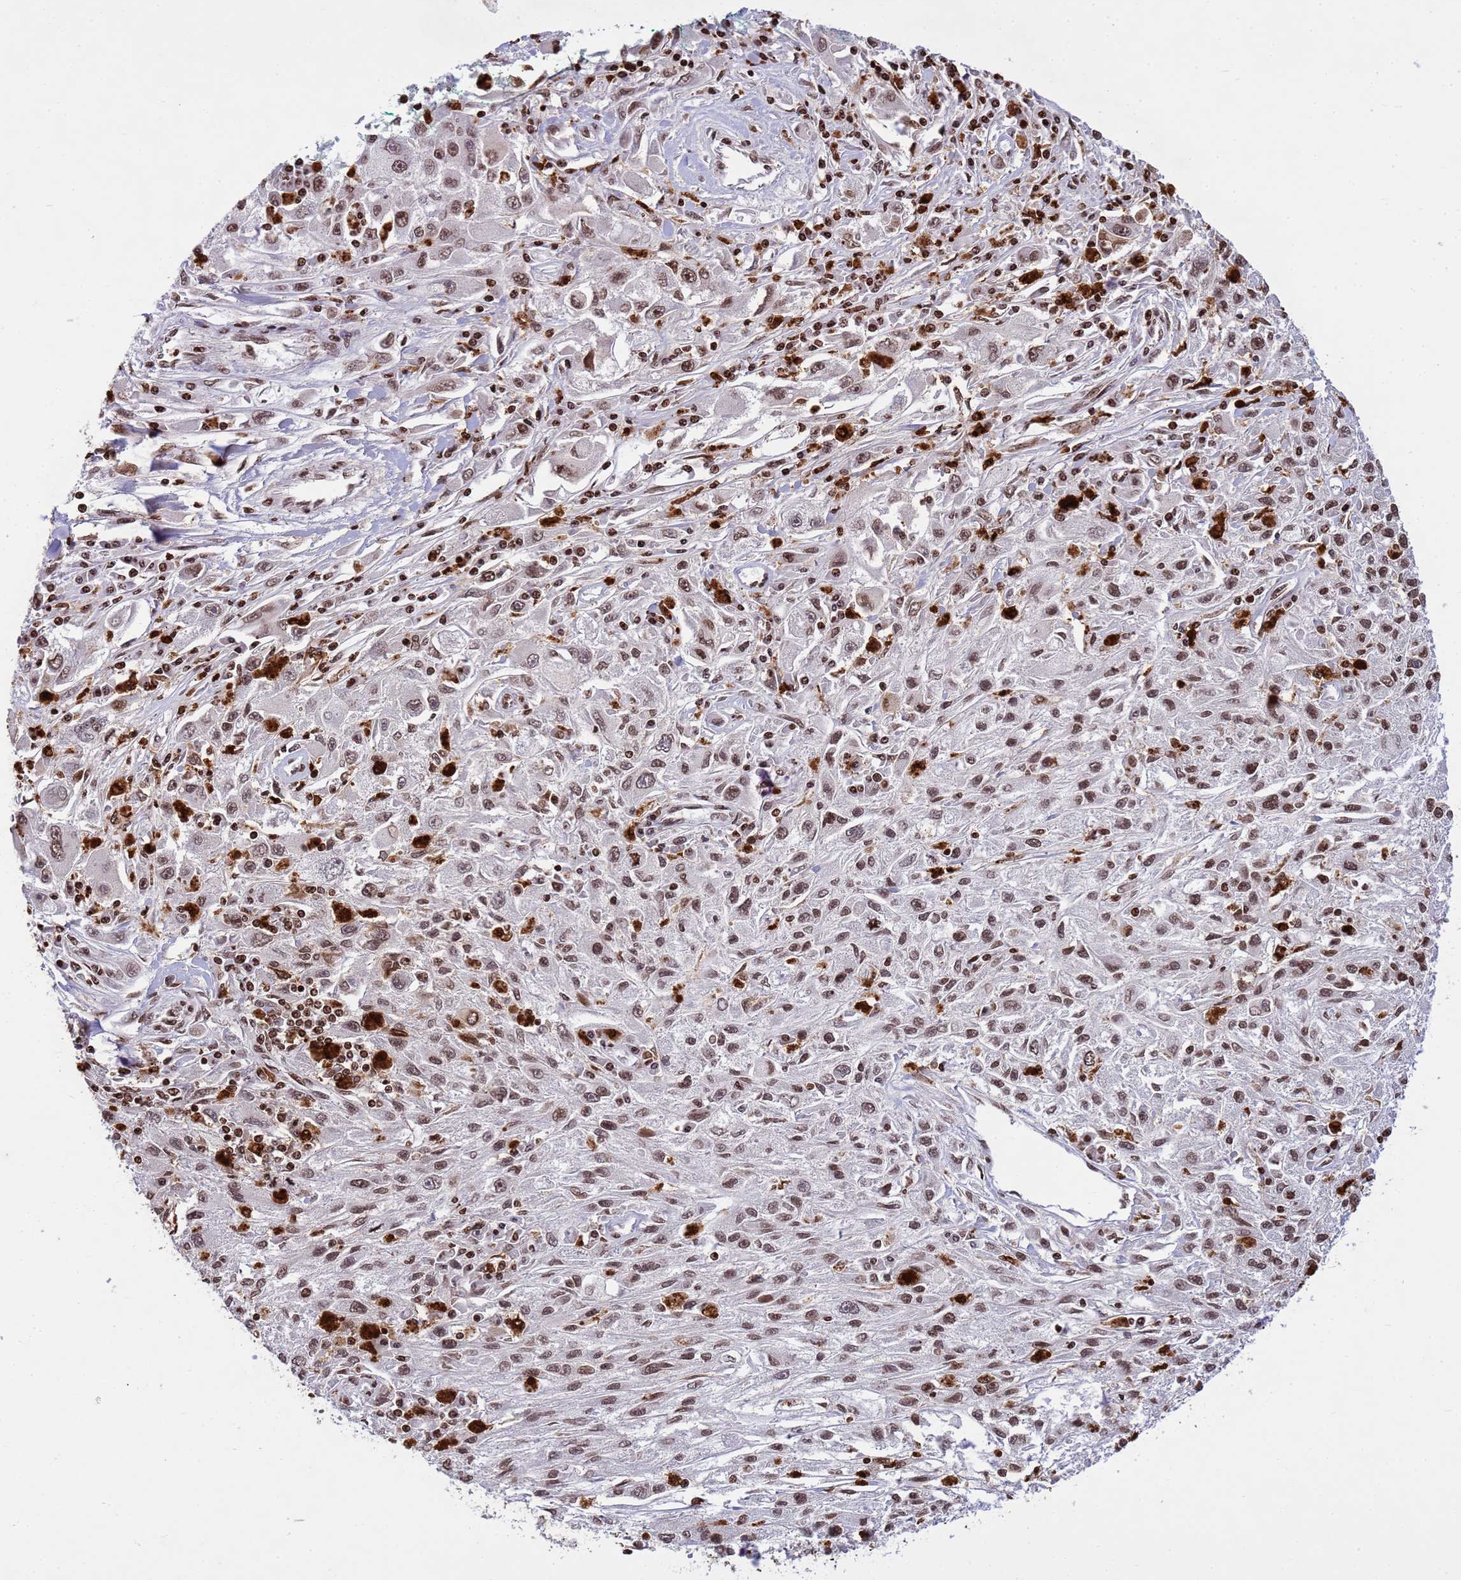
{"staining": {"intensity": "moderate", "quantity": ">75%", "location": "nuclear"}, "tissue": "melanoma", "cell_type": "Tumor cells", "image_type": "cancer", "snomed": [{"axis": "morphology", "description": "Malignant melanoma, Metastatic site"}, {"axis": "topography", "description": "Skin"}], "caption": "Moderate nuclear protein expression is seen in about >75% of tumor cells in melanoma.", "gene": "H3-3B", "patient": {"sex": "male", "age": 53}}